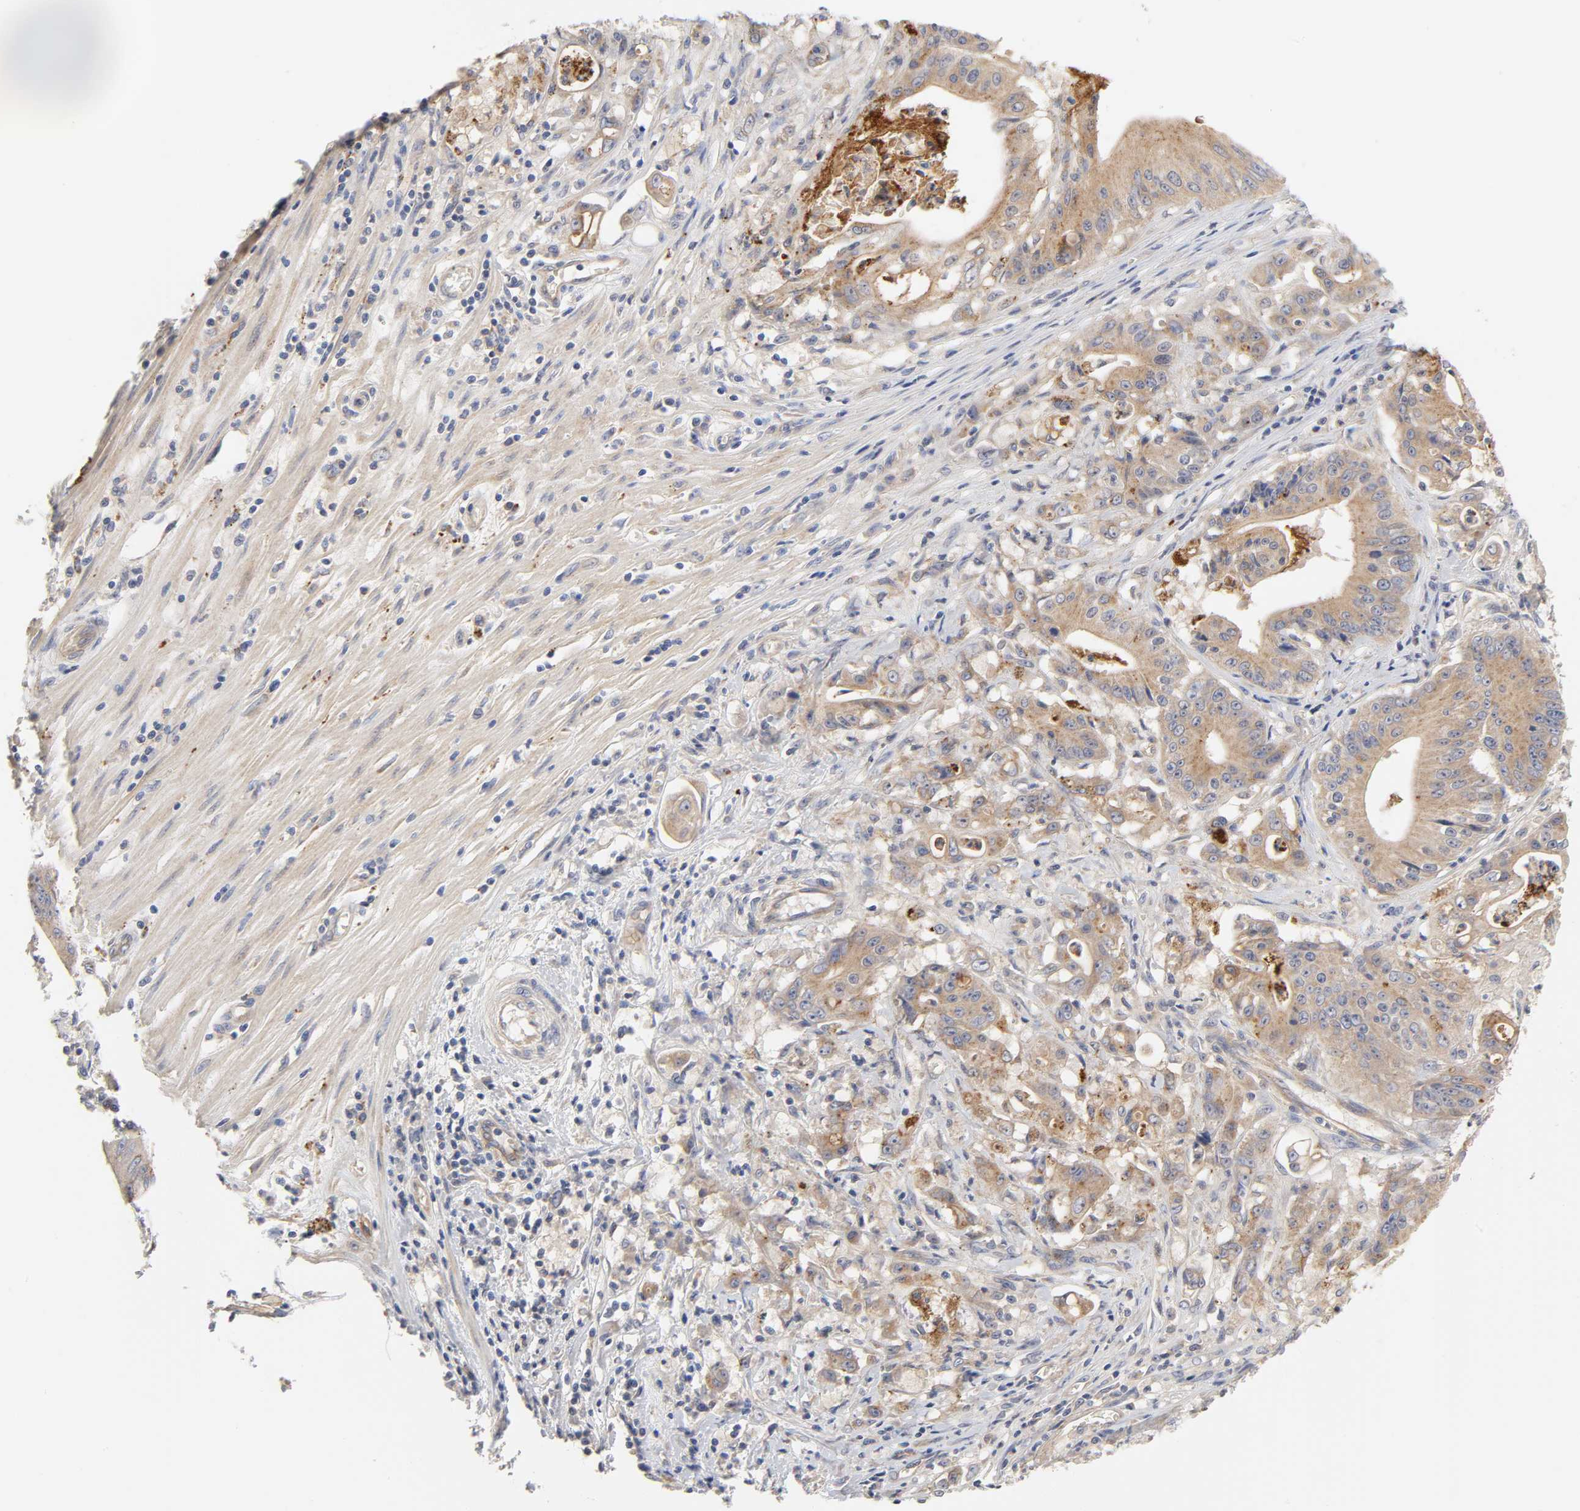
{"staining": {"intensity": "moderate", "quantity": ">75%", "location": "cytoplasmic/membranous"}, "tissue": "pancreatic cancer", "cell_type": "Tumor cells", "image_type": "cancer", "snomed": [{"axis": "morphology", "description": "Normal tissue, NOS"}, {"axis": "topography", "description": "Lymph node"}], "caption": "Tumor cells demonstrate moderate cytoplasmic/membranous positivity in about >75% of cells in pancreatic cancer.", "gene": "C17orf75", "patient": {"sex": "male", "age": 62}}